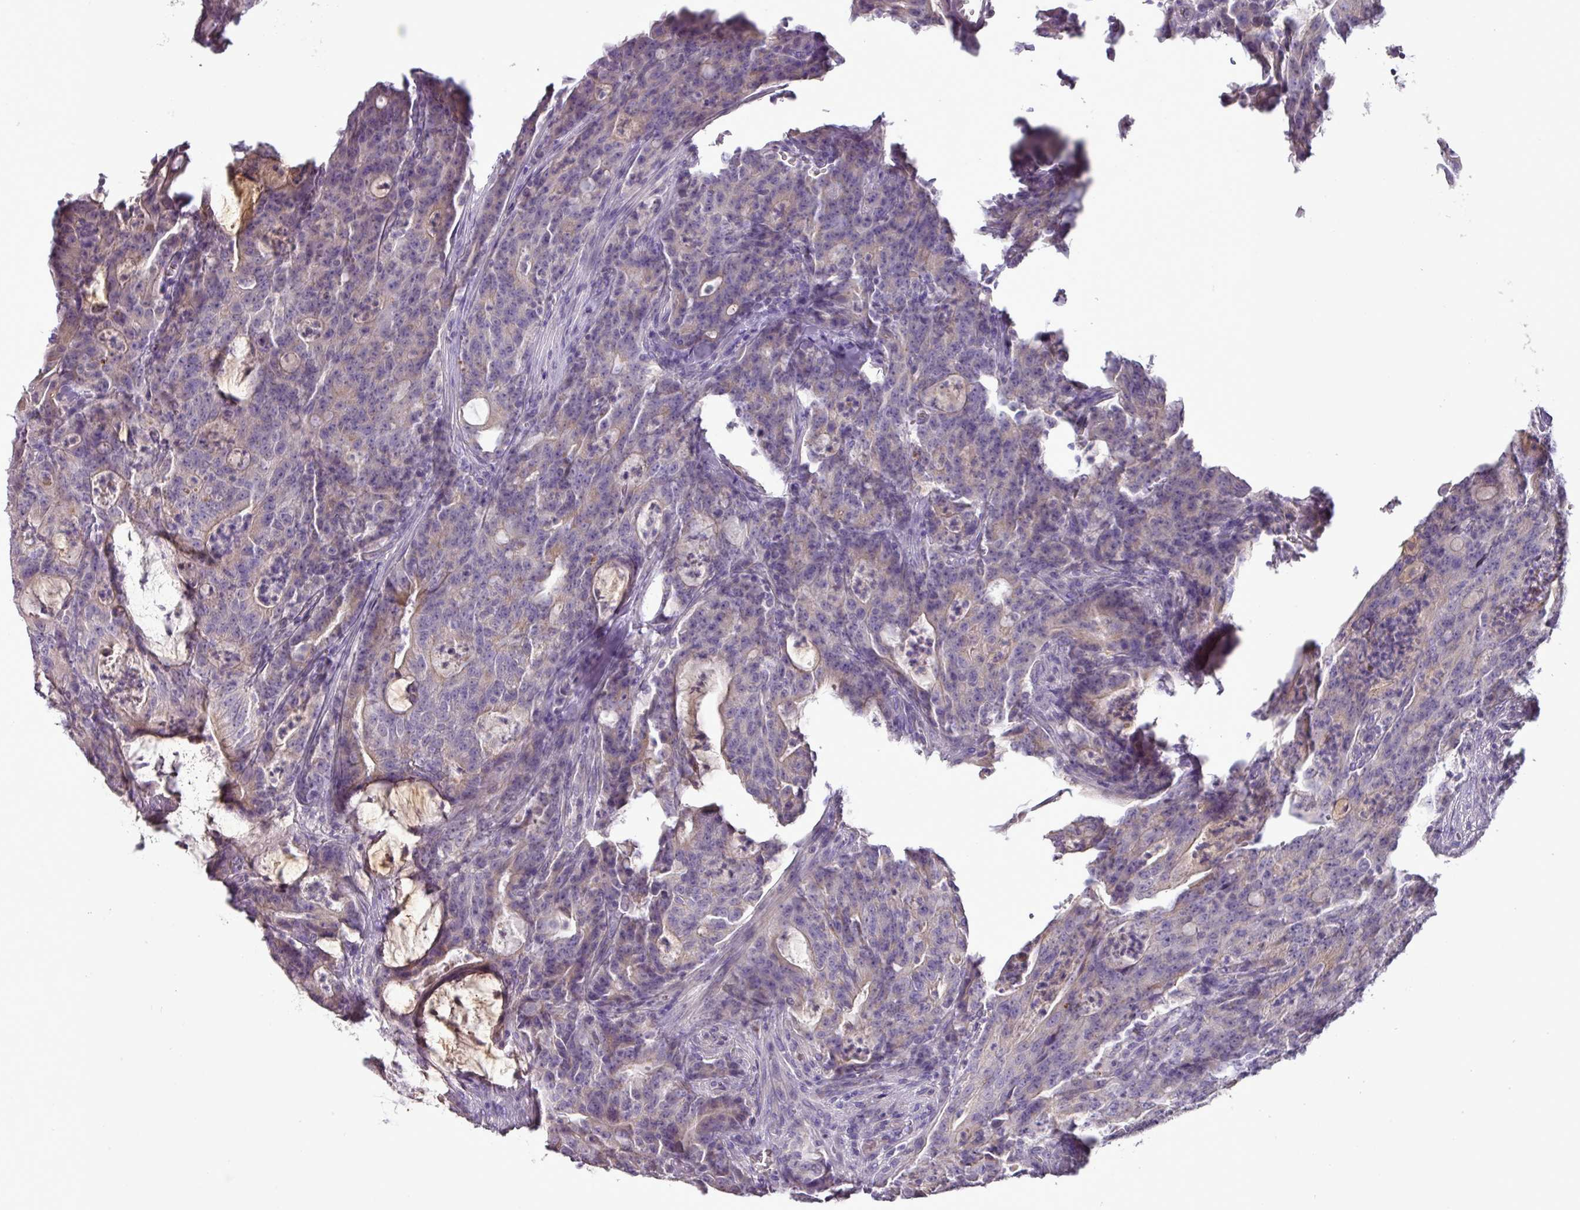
{"staining": {"intensity": "negative", "quantity": "none", "location": "none"}, "tissue": "colorectal cancer", "cell_type": "Tumor cells", "image_type": "cancer", "snomed": [{"axis": "morphology", "description": "Adenocarcinoma, NOS"}, {"axis": "topography", "description": "Colon"}], "caption": "Image shows no significant protein positivity in tumor cells of adenocarcinoma (colorectal). The staining was performed using DAB (3,3'-diaminobenzidine) to visualize the protein expression in brown, while the nuclei were stained in blue with hematoxylin (Magnification: 20x).", "gene": "BRINP2", "patient": {"sex": "male", "age": 83}}